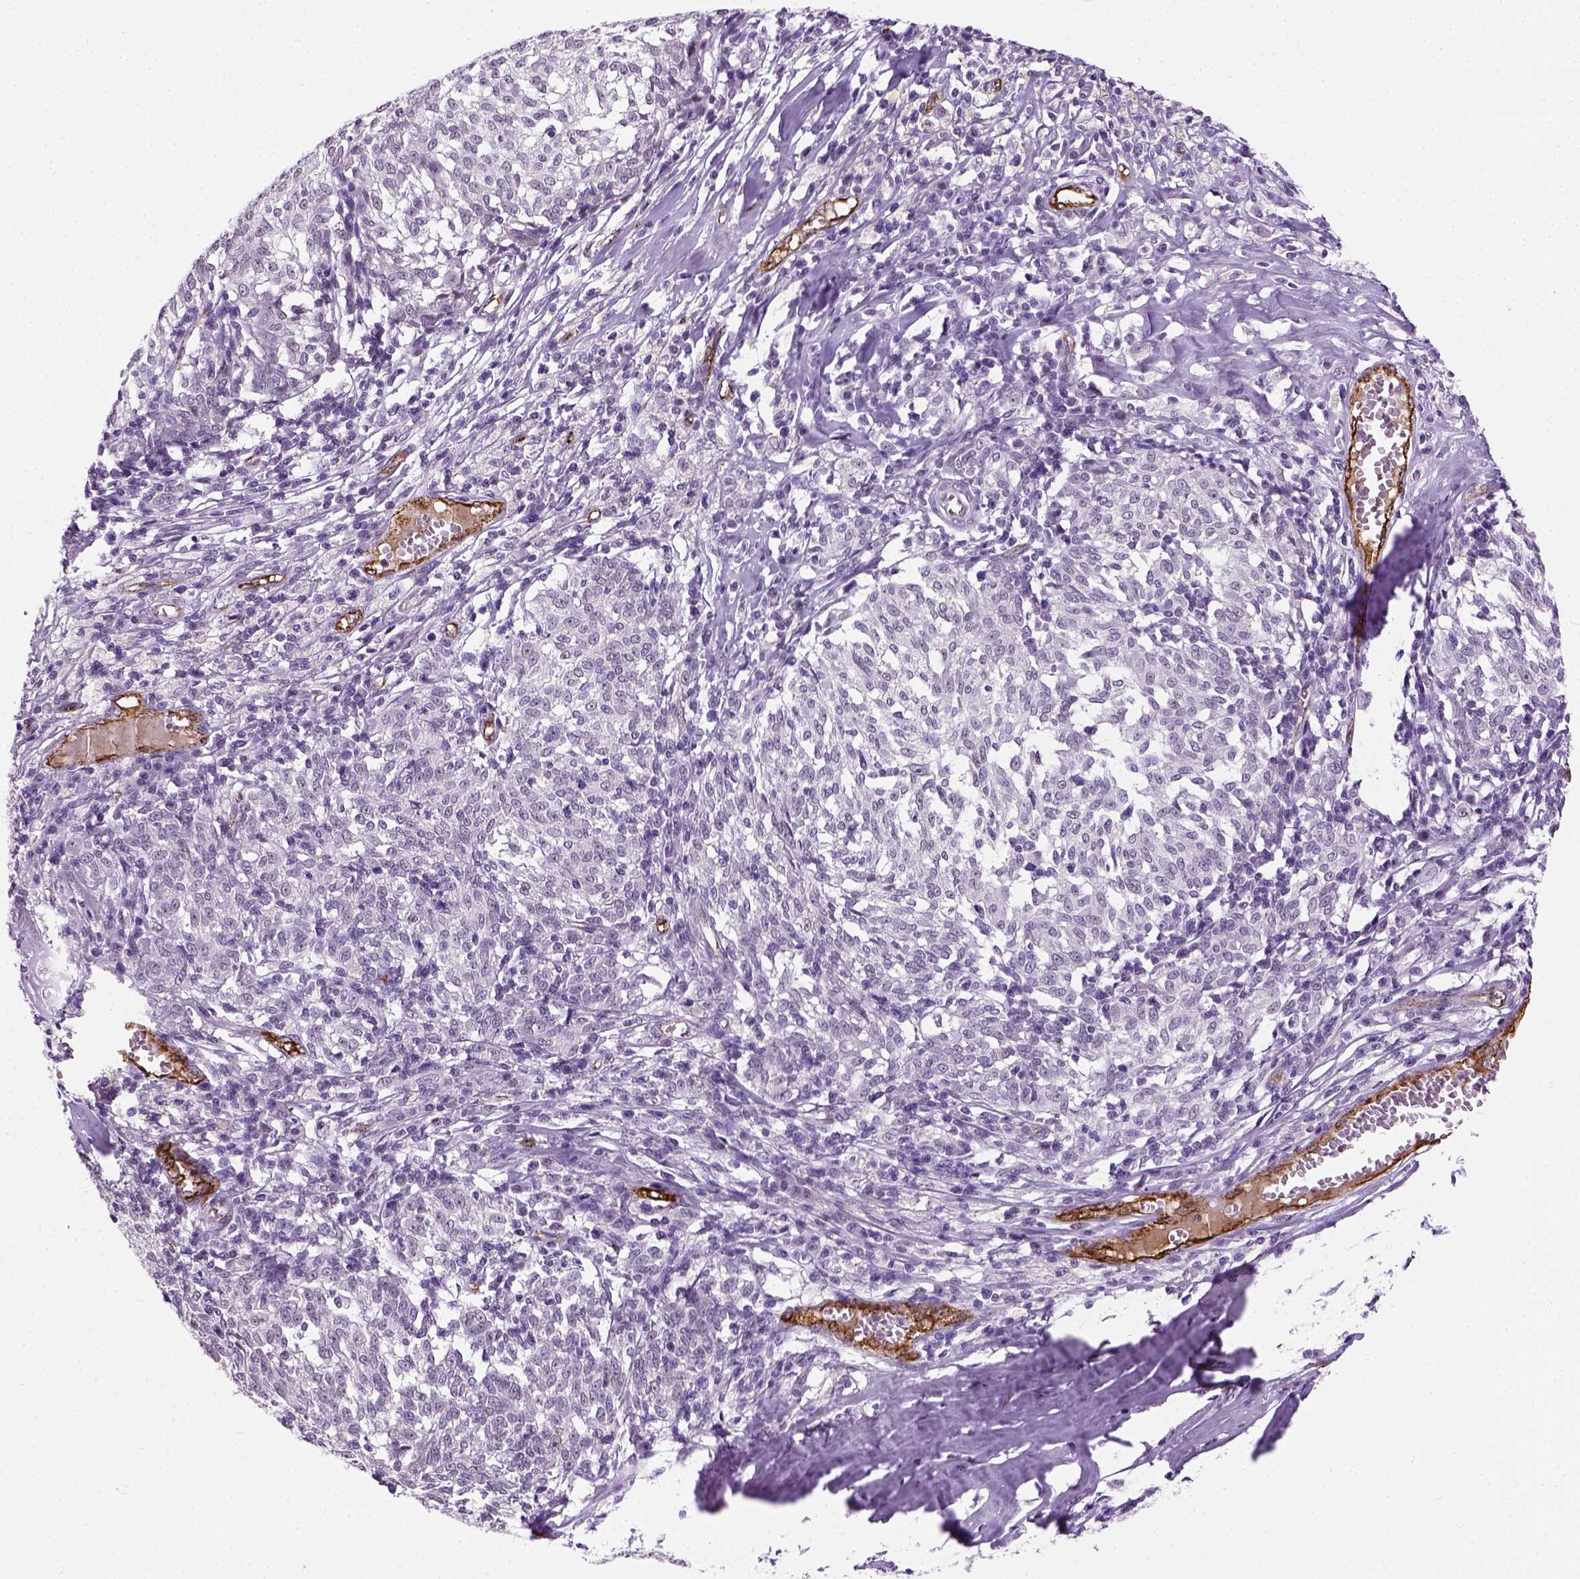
{"staining": {"intensity": "negative", "quantity": "none", "location": "none"}, "tissue": "melanoma", "cell_type": "Tumor cells", "image_type": "cancer", "snomed": [{"axis": "morphology", "description": "Malignant melanoma, NOS"}, {"axis": "topography", "description": "Skin"}], "caption": "Immunohistochemistry histopathology image of neoplastic tissue: human malignant melanoma stained with DAB reveals no significant protein expression in tumor cells.", "gene": "VWF", "patient": {"sex": "female", "age": 72}}